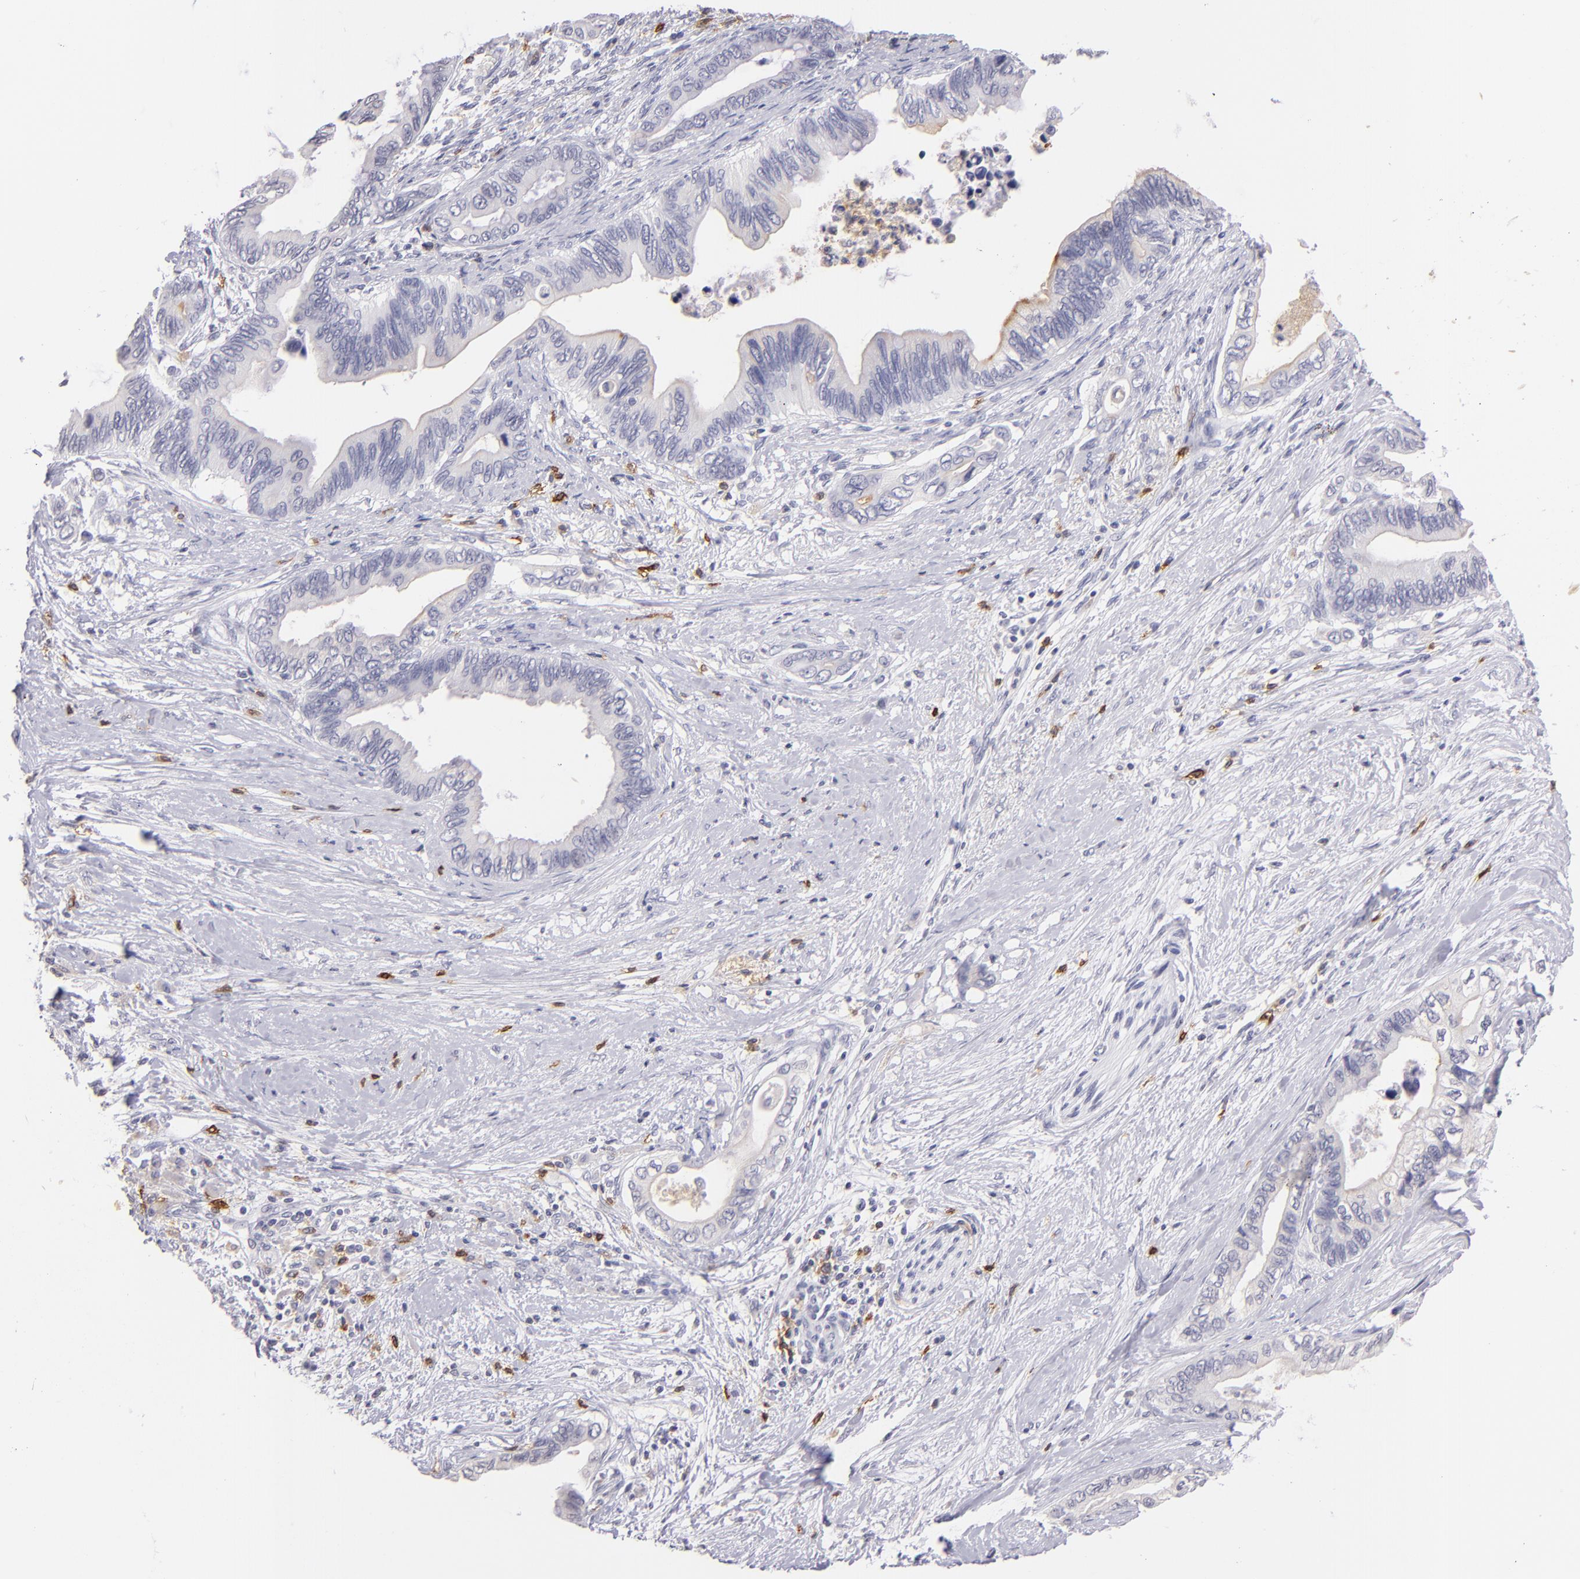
{"staining": {"intensity": "negative", "quantity": "none", "location": "none"}, "tissue": "pancreatic cancer", "cell_type": "Tumor cells", "image_type": "cancer", "snomed": [{"axis": "morphology", "description": "Adenocarcinoma, NOS"}, {"axis": "topography", "description": "Pancreas"}], "caption": "Adenocarcinoma (pancreatic) stained for a protein using immunohistochemistry reveals no staining tumor cells.", "gene": "IL2RA", "patient": {"sex": "female", "age": 66}}